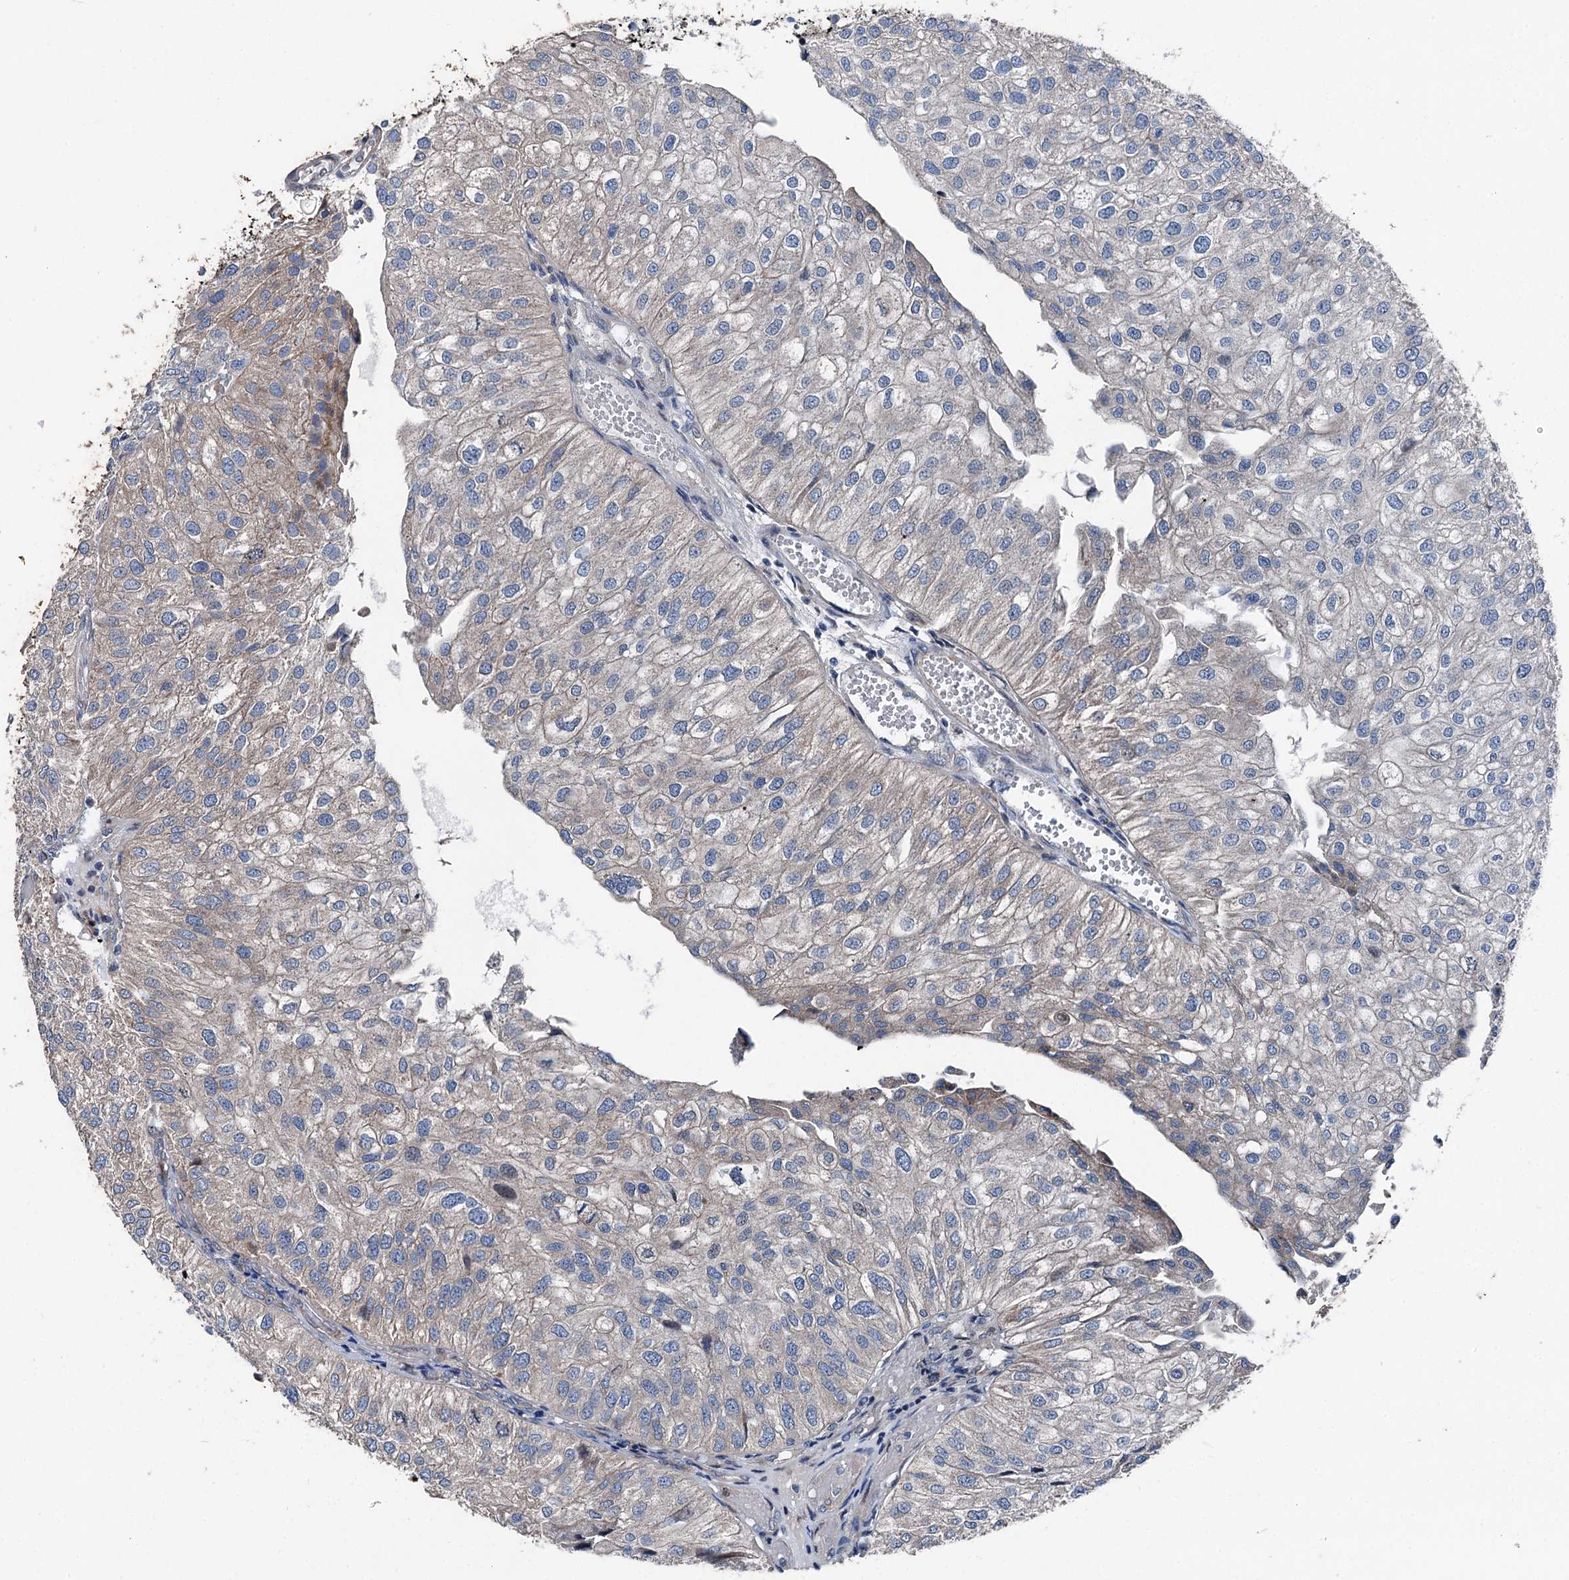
{"staining": {"intensity": "negative", "quantity": "none", "location": "none"}, "tissue": "urothelial cancer", "cell_type": "Tumor cells", "image_type": "cancer", "snomed": [{"axis": "morphology", "description": "Urothelial carcinoma, Low grade"}, {"axis": "topography", "description": "Urinary bladder"}], "caption": "Tumor cells show no significant staining in urothelial carcinoma (low-grade).", "gene": "RUFY1", "patient": {"sex": "female", "age": 89}}